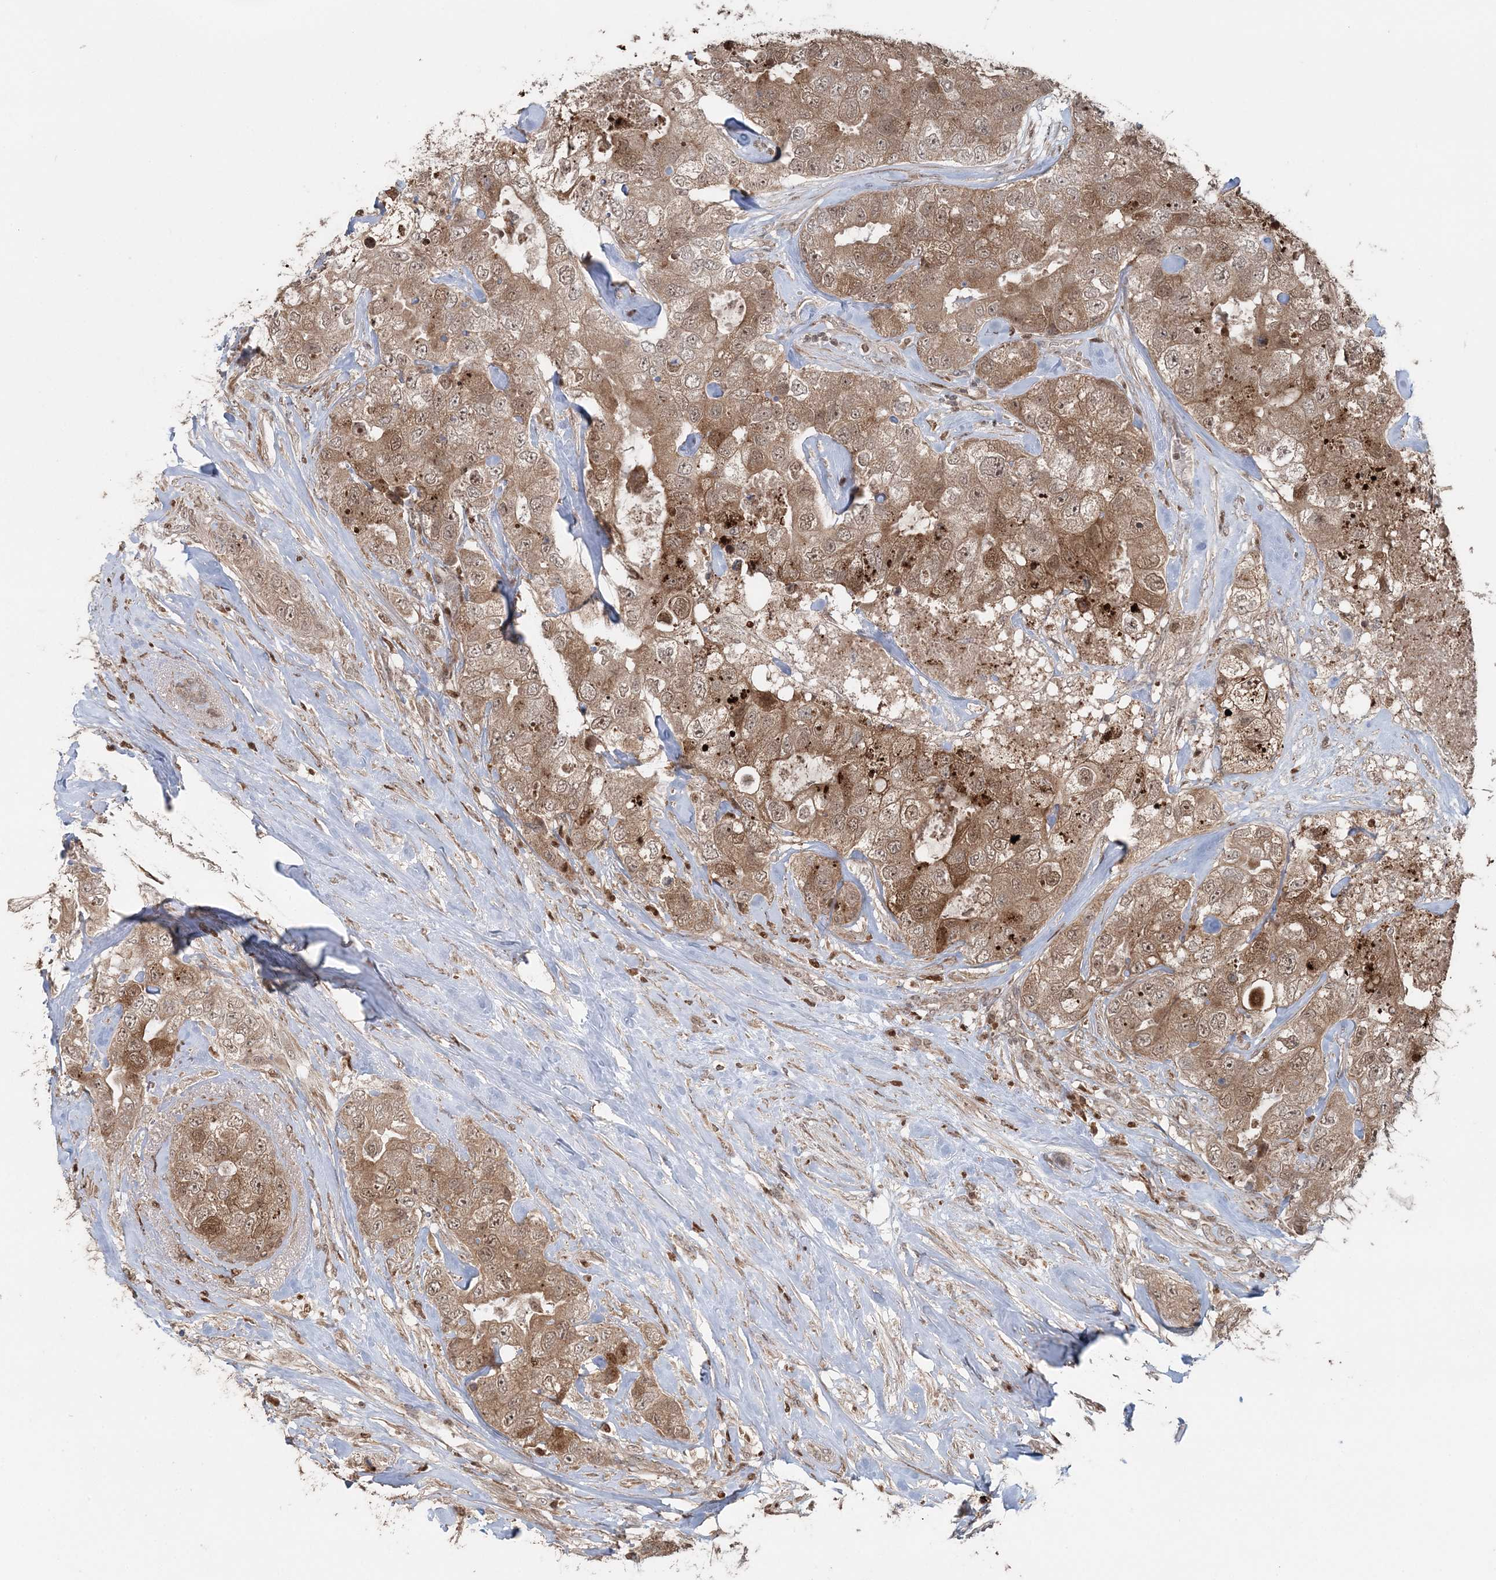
{"staining": {"intensity": "moderate", "quantity": ">75%", "location": "cytoplasmic/membranous,nuclear"}, "tissue": "breast cancer", "cell_type": "Tumor cells", "image_type": "cancer", "snomed": [{"axis": "morphology", "description": "Duct carcinoma"}, {"axis": "topography", "description": "Breast"}], "caption": "A histopathology image of human breast invasive ductal carcinoma stained for a protein exhibits moderate cytoplasmic/membranous and nuclear brown staining in tumor cells. (brown staining indicates protein expression, while blue staining denotes nuclei).", "gene": "SLU7", "patient": {"sex": "female", "age": 62}}